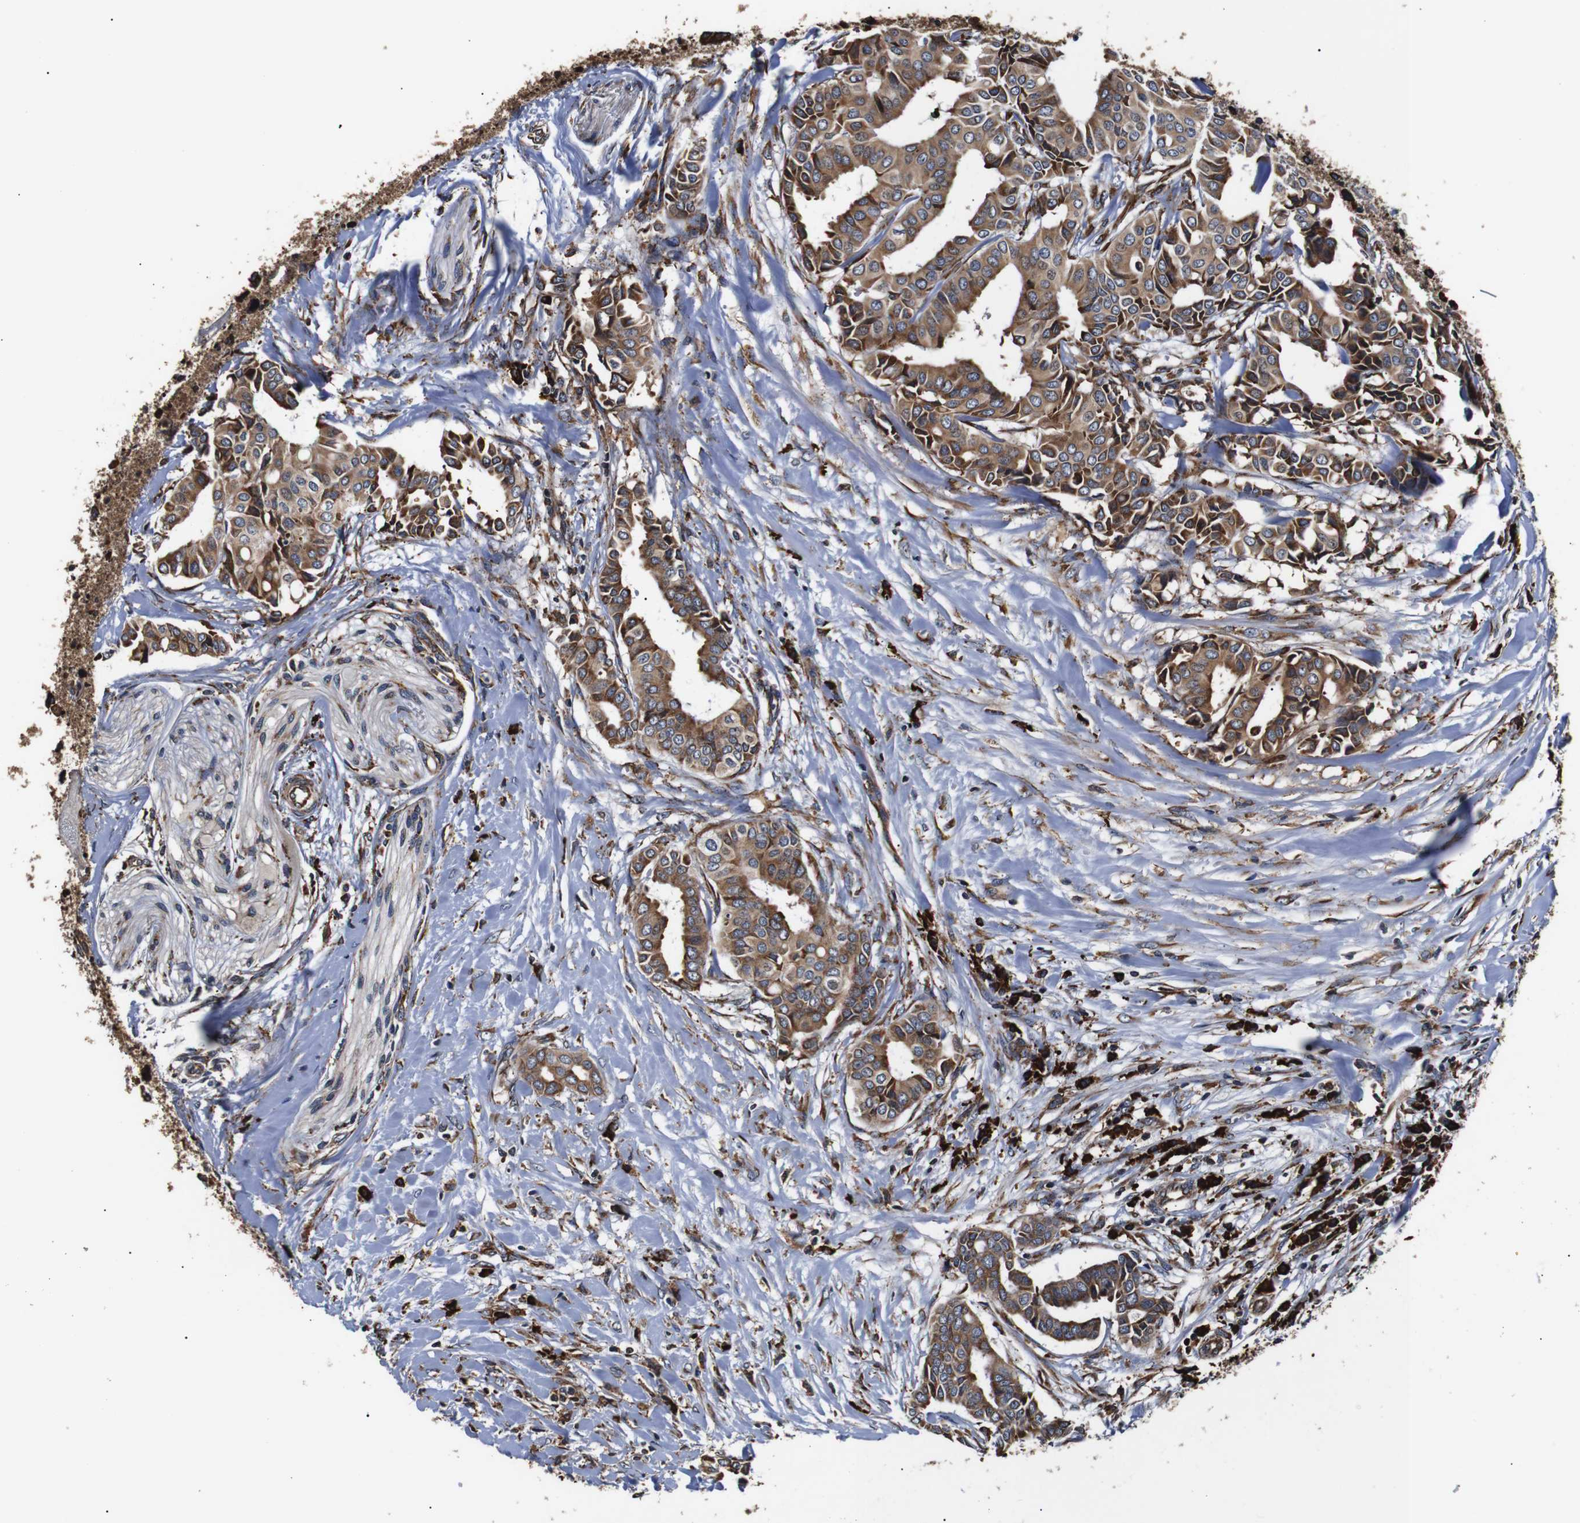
{"staining": {"intensity": "moderate", "quantity": ">75%", "location": "cytoplasmic/membranous"}, "tissue": "head and neck cancer", "cell_type": "Tumor cells", "image_type": "cancer", "snomed": [{"axis": "morphology", "description": "Adenocarcinoma, NOS"}, {"axis": "topography", "description": "Salivary gland"}, {"axis": "topography", "description": "Head-Neck"}], "caption": "Head and neck cancer stained with a brown dye demonstrates moderate cytoplasmic/membranous positive staining in approximately >75% of tumor cells.", "gene": "HHIP", "patient": {"sex": "female", "age": 59}}